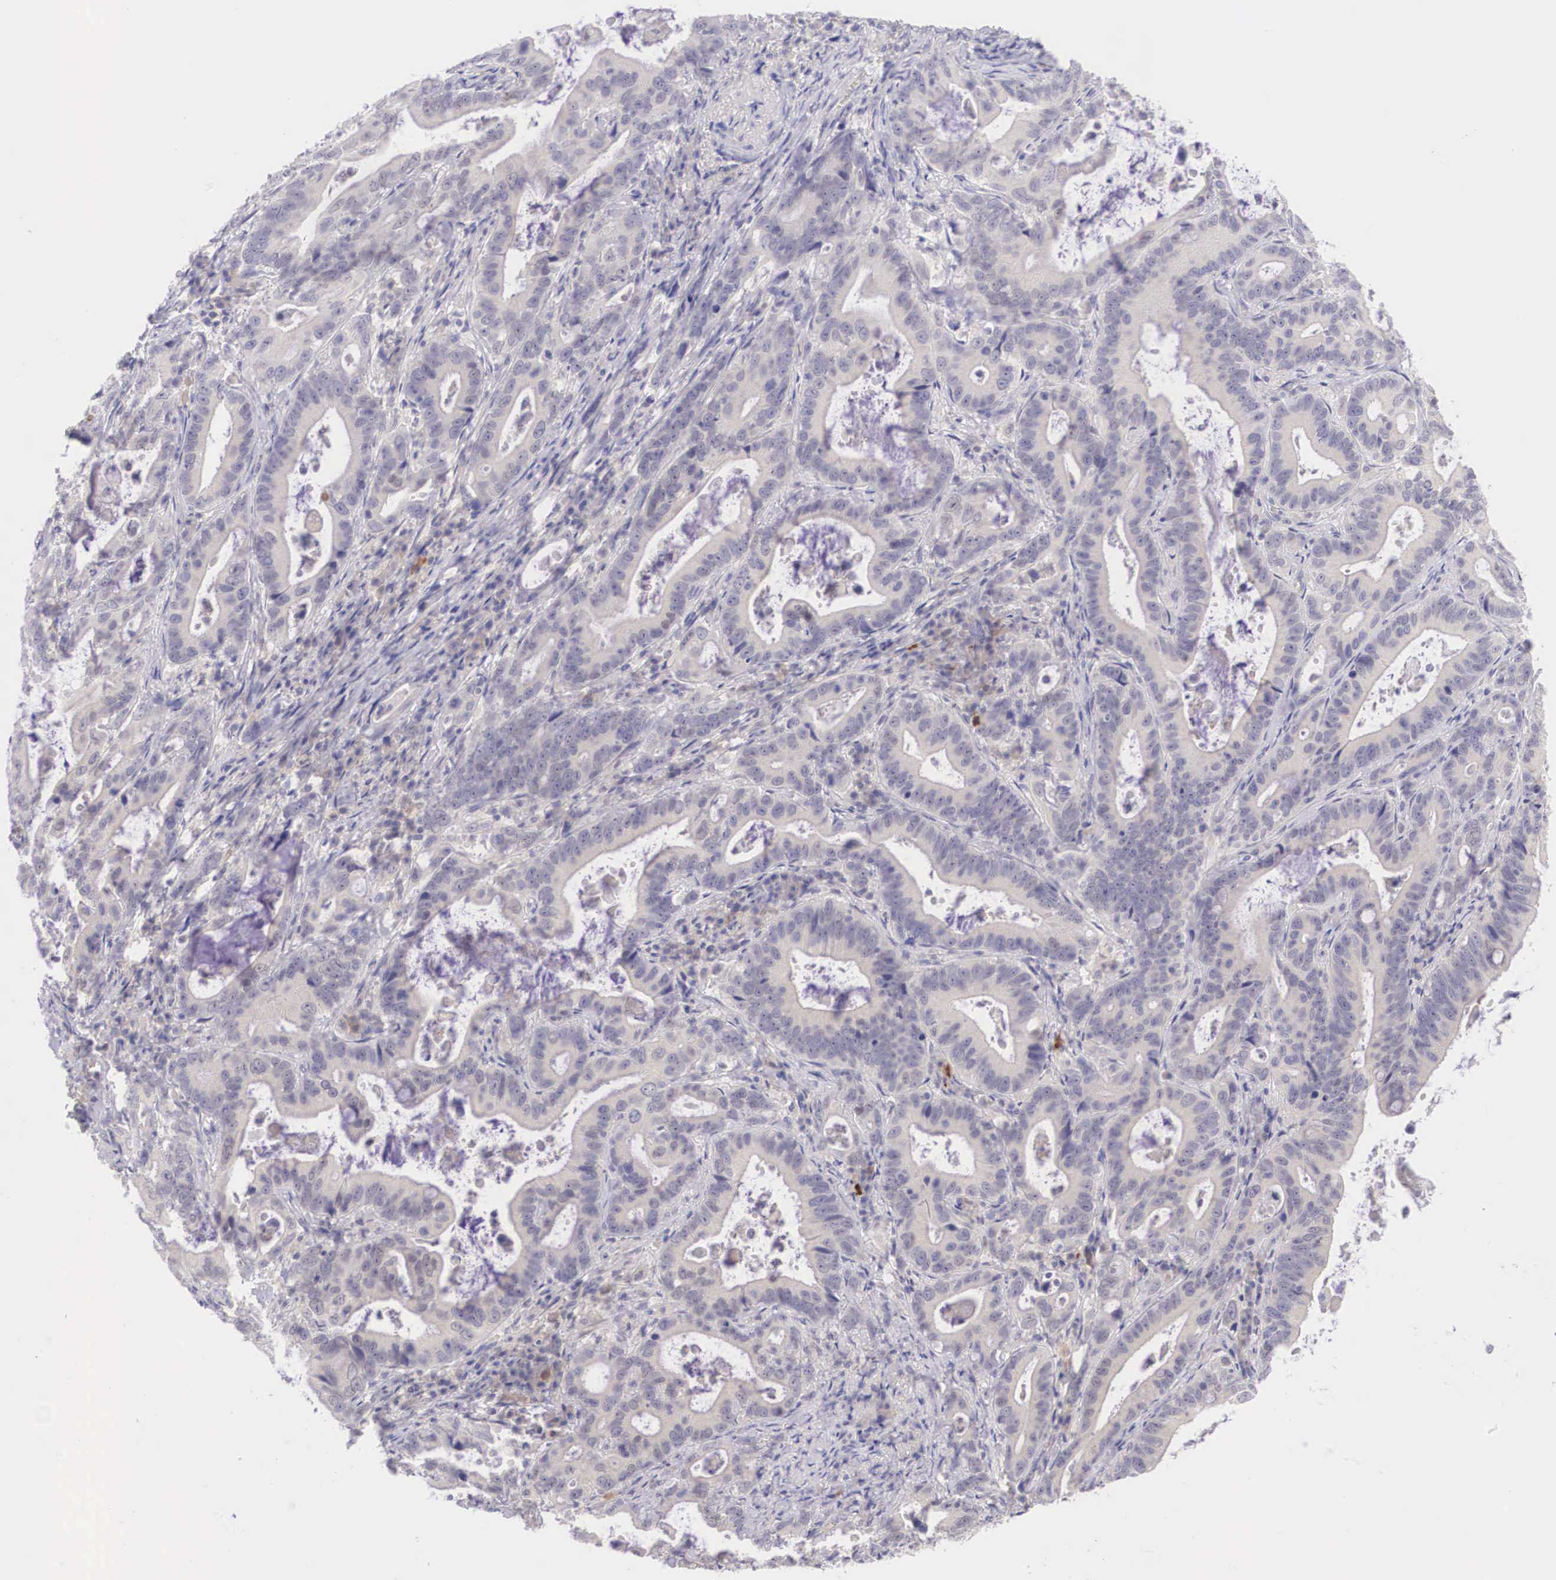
{"staining": {"intensity": "negative", "quantity": "none", "location": "none"}, "tissue": "stomach cancer", "cell_type": "Tumor cells", "image_type": "cancer", "snomed": [{"axis": "morphology", "description": "Adenocarcinoma, NOS"}, {"axis": "topography", "description": "Stomach, upper"}], "caption": "Tumor cells show no significant staining in stomach adenocarcinoma. (DAB (3,3'-diaminobenzidine) IHC visualized using brightfield microscopy, high magnification).", "gene": "BCL6", "patient": {"sex": "male", "age": 63}}